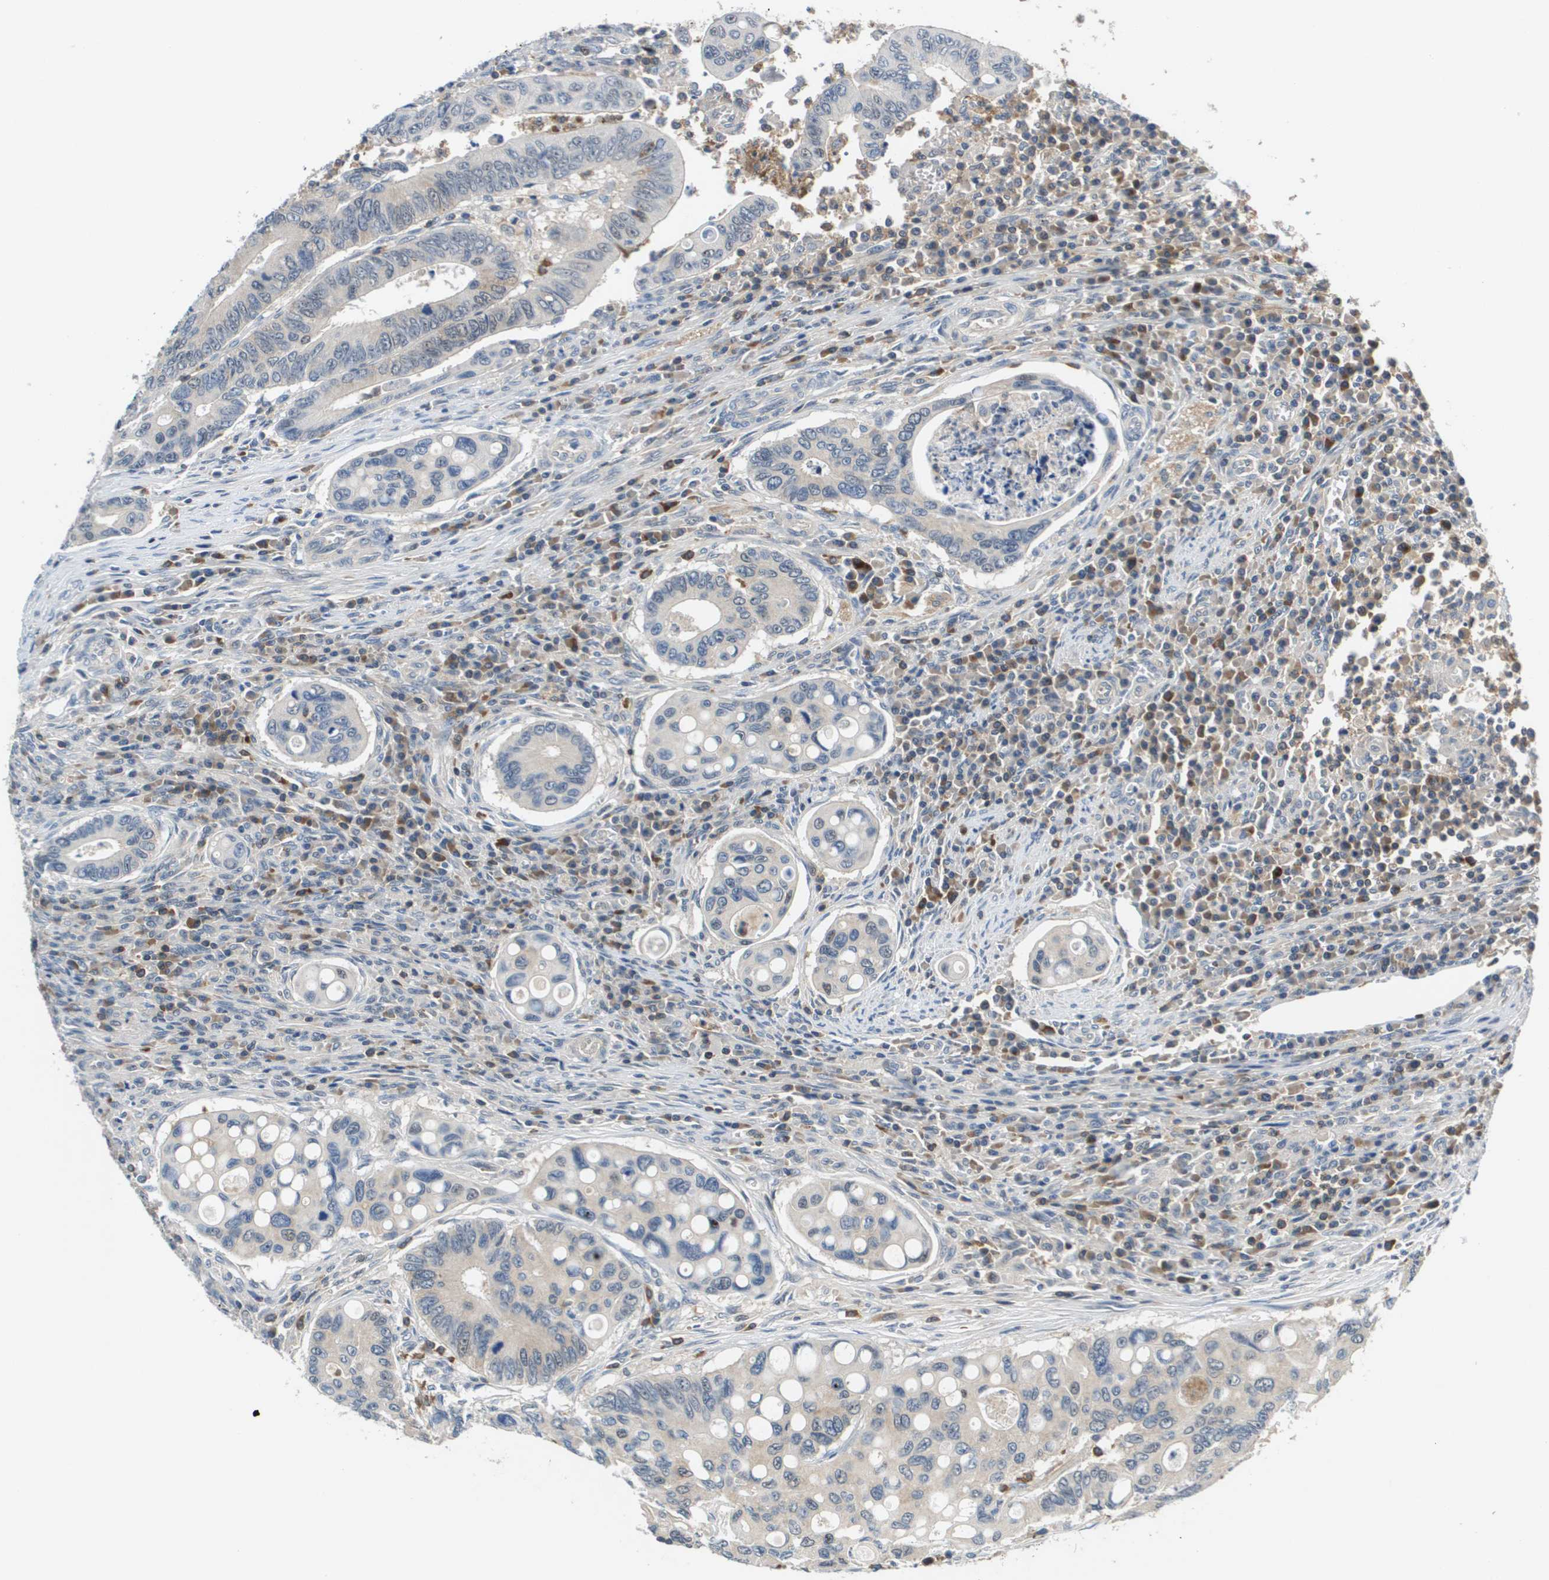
{"staining": {"intensity": "negative", "quantity": "none", "location": "none"}, "tissue": "colorectal cancer", "cell_type": "Tumor cells", "image_type": "cancer", "snomed": [{"axis": "morphology", "description": "Inflammation, NOS"}, {"axis": "morphology", "description": "Adenocarcinoma, NOS"}, {"axis": "topography", "description": "Colon"}], "caption": "Tumor cells show no significant expression in colorectal cancer. The staining was performed using DAB (3,3'-diaminobenzidine) to visualize the protein expression in brown, while the nuclei were stained in blue with hematoxylin (Magnification: 20x).", "gene": "KCNQ5", "patient": {"sex": "male", "age": 72}}